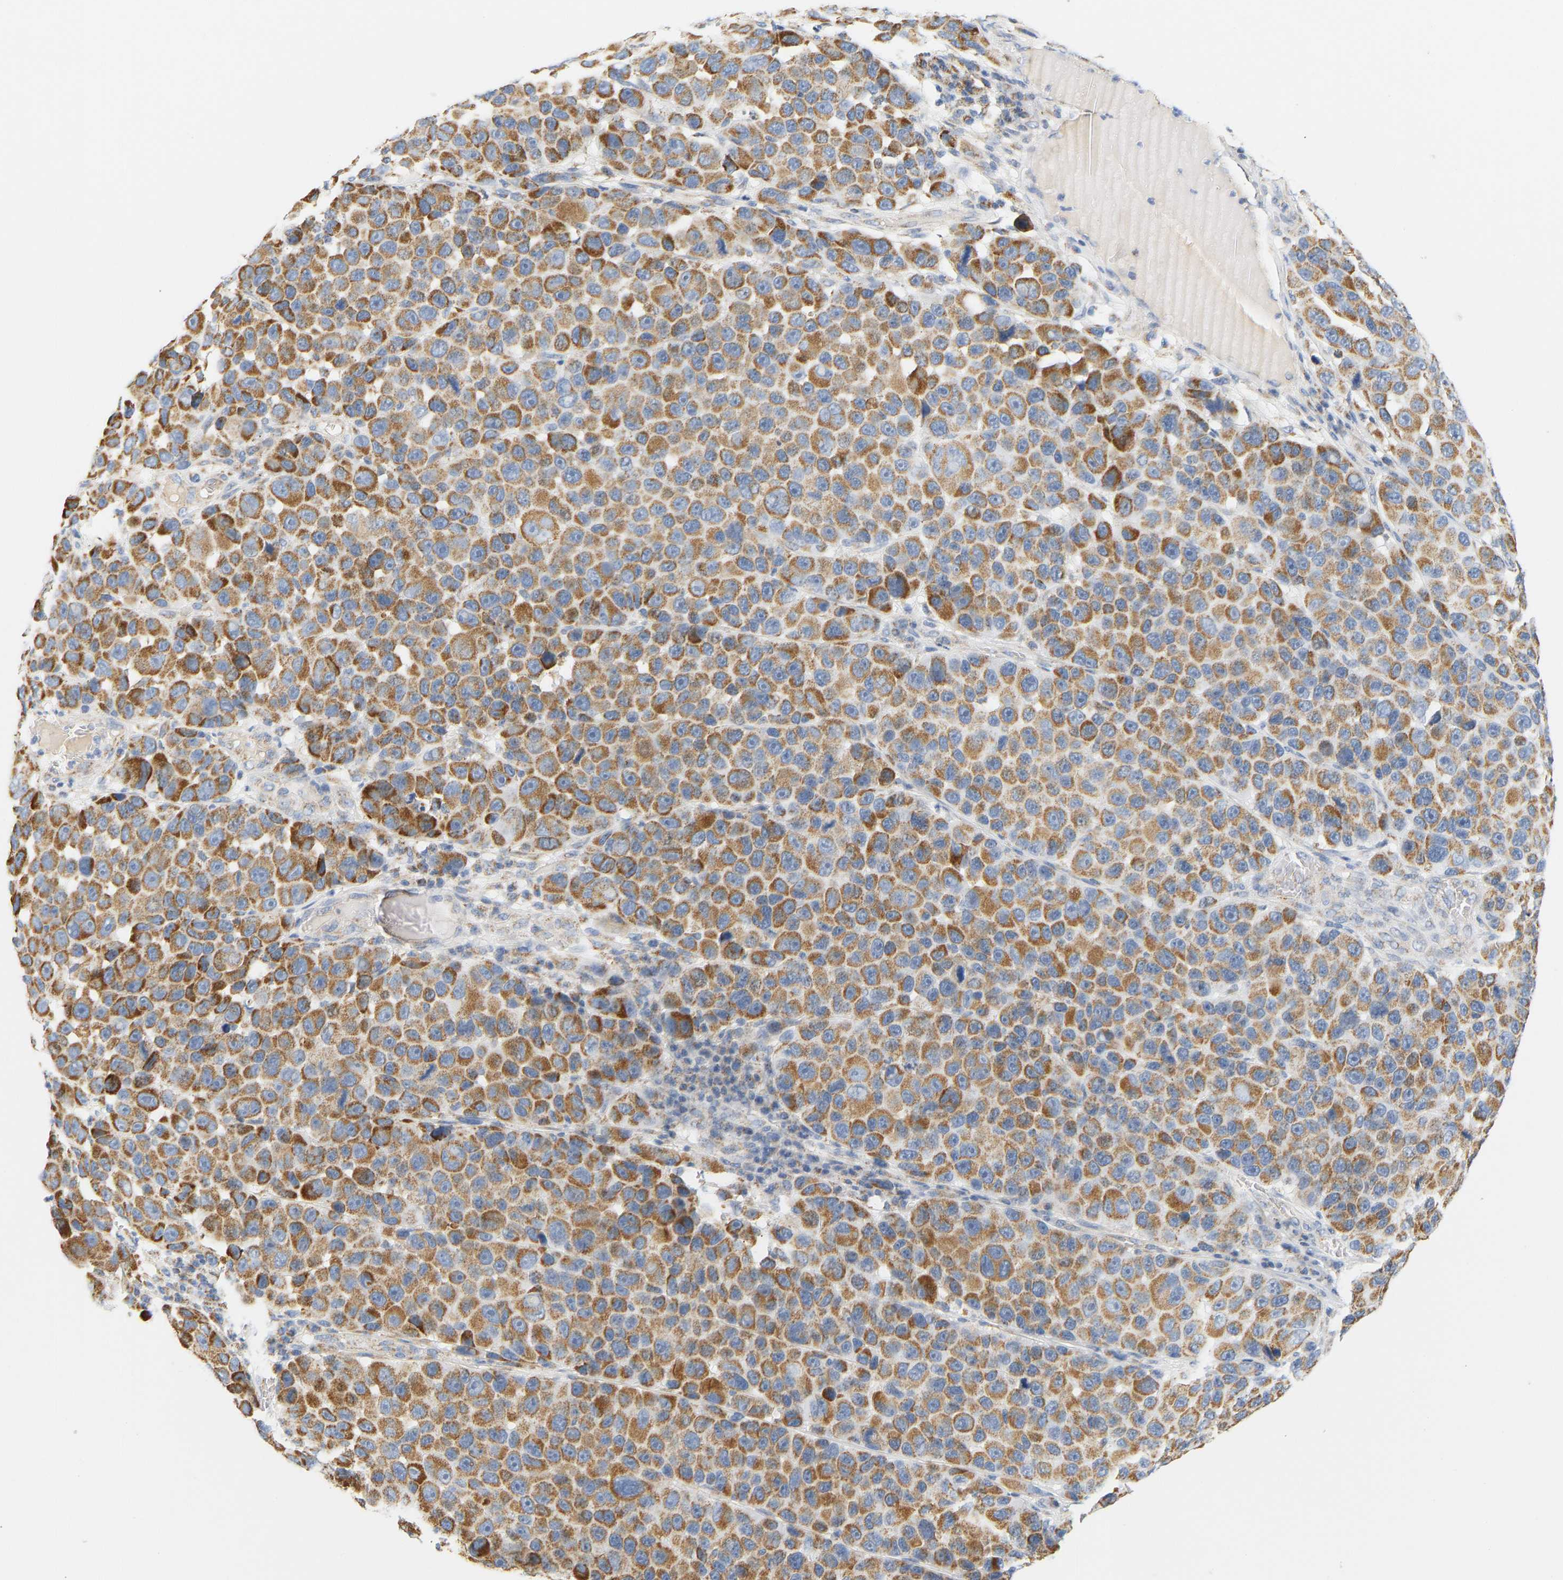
{"staining": {"intensity": "moderate", "quantity": ">75%", "location": "cytoplasmic/membranous"}, "tissue": "melanoma", "cell_type": "Tumor cells", "image_type": "cancer", "snomed": [{"axis": "morphology", "description": "Malignant melanoma, NOS"}, {"axis": "topography", "description": "Skin"}], "caption": "A high-resolution photomicrograph shows immunohistochemistry (IHC) staining of malignant melanoma, which exhibits moderate cytoplasmic/membranous expression in about >75% of tumor cells. The protein is stained brown, and the nuclei are stained in blue (DAB (3,3'-diaminobenzidine) IHC with brightfield microscopy, high magnification).", "gene": "GRPEL2", "patient": {"sex": "male", "age": 53}}